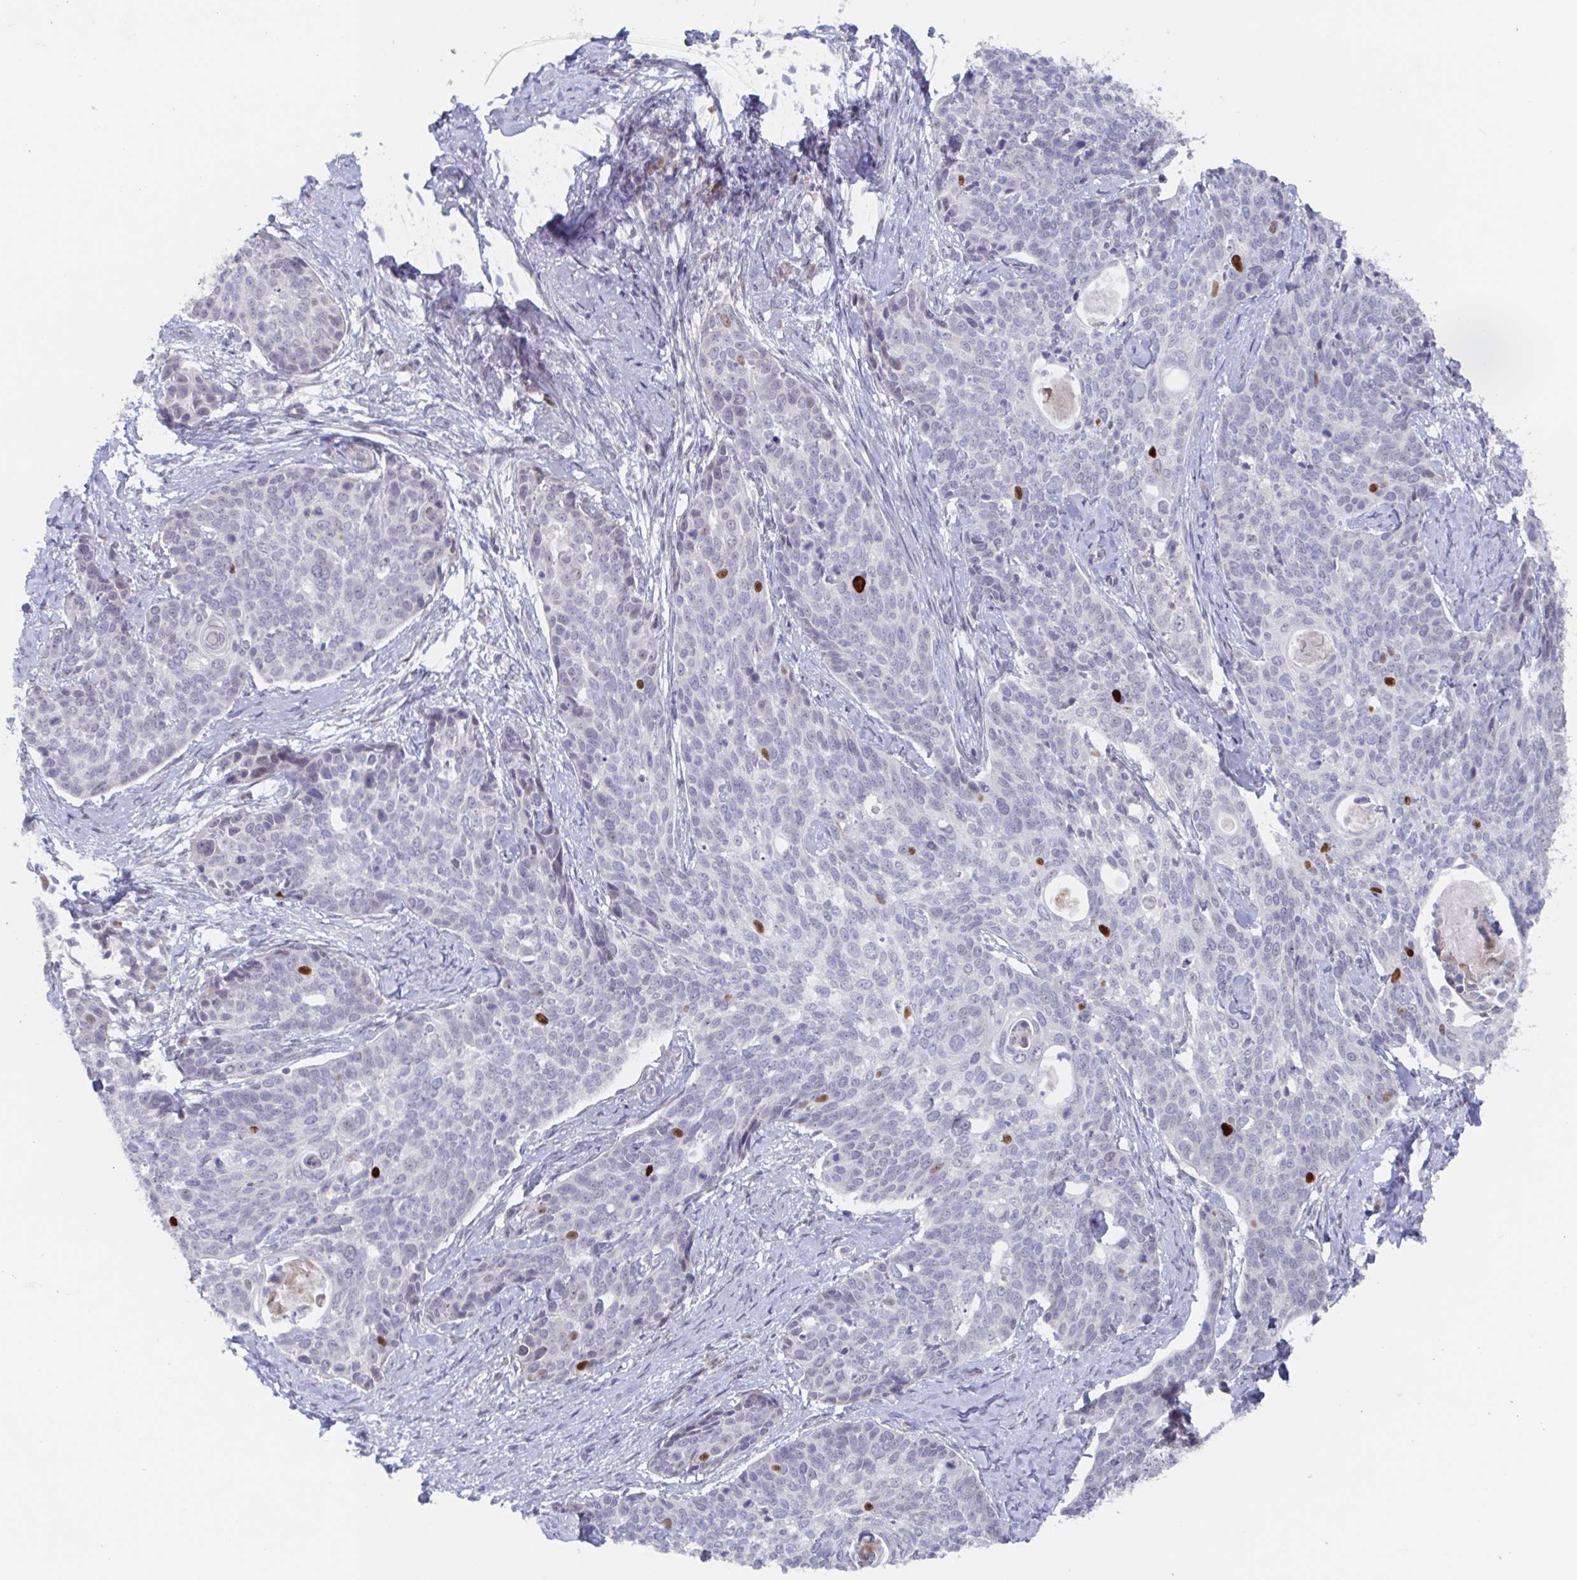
{"staining": {"intensity": "negative", "quantity": "none", "location": "none"}, "tissue": "cervical cancer", "cell_type": "Tumor cells", "image_type": "cancer", "snomed": [{"axis": "morphology", "description": "Squamous cell carcinoma, NOS"}, {"axis": "topography", "description": "Cervix"}], "caption": "This is a histopathology image of immunohistochemistry (IHC) staining of cervical cancer, which shows no expression in tumor cells. The staining is performed using DAB brown chromogen with nuclei counter-stained in using hematoxylin.", "gene": "POU2F3", "patient": {"sex": "female", "age": 69}}